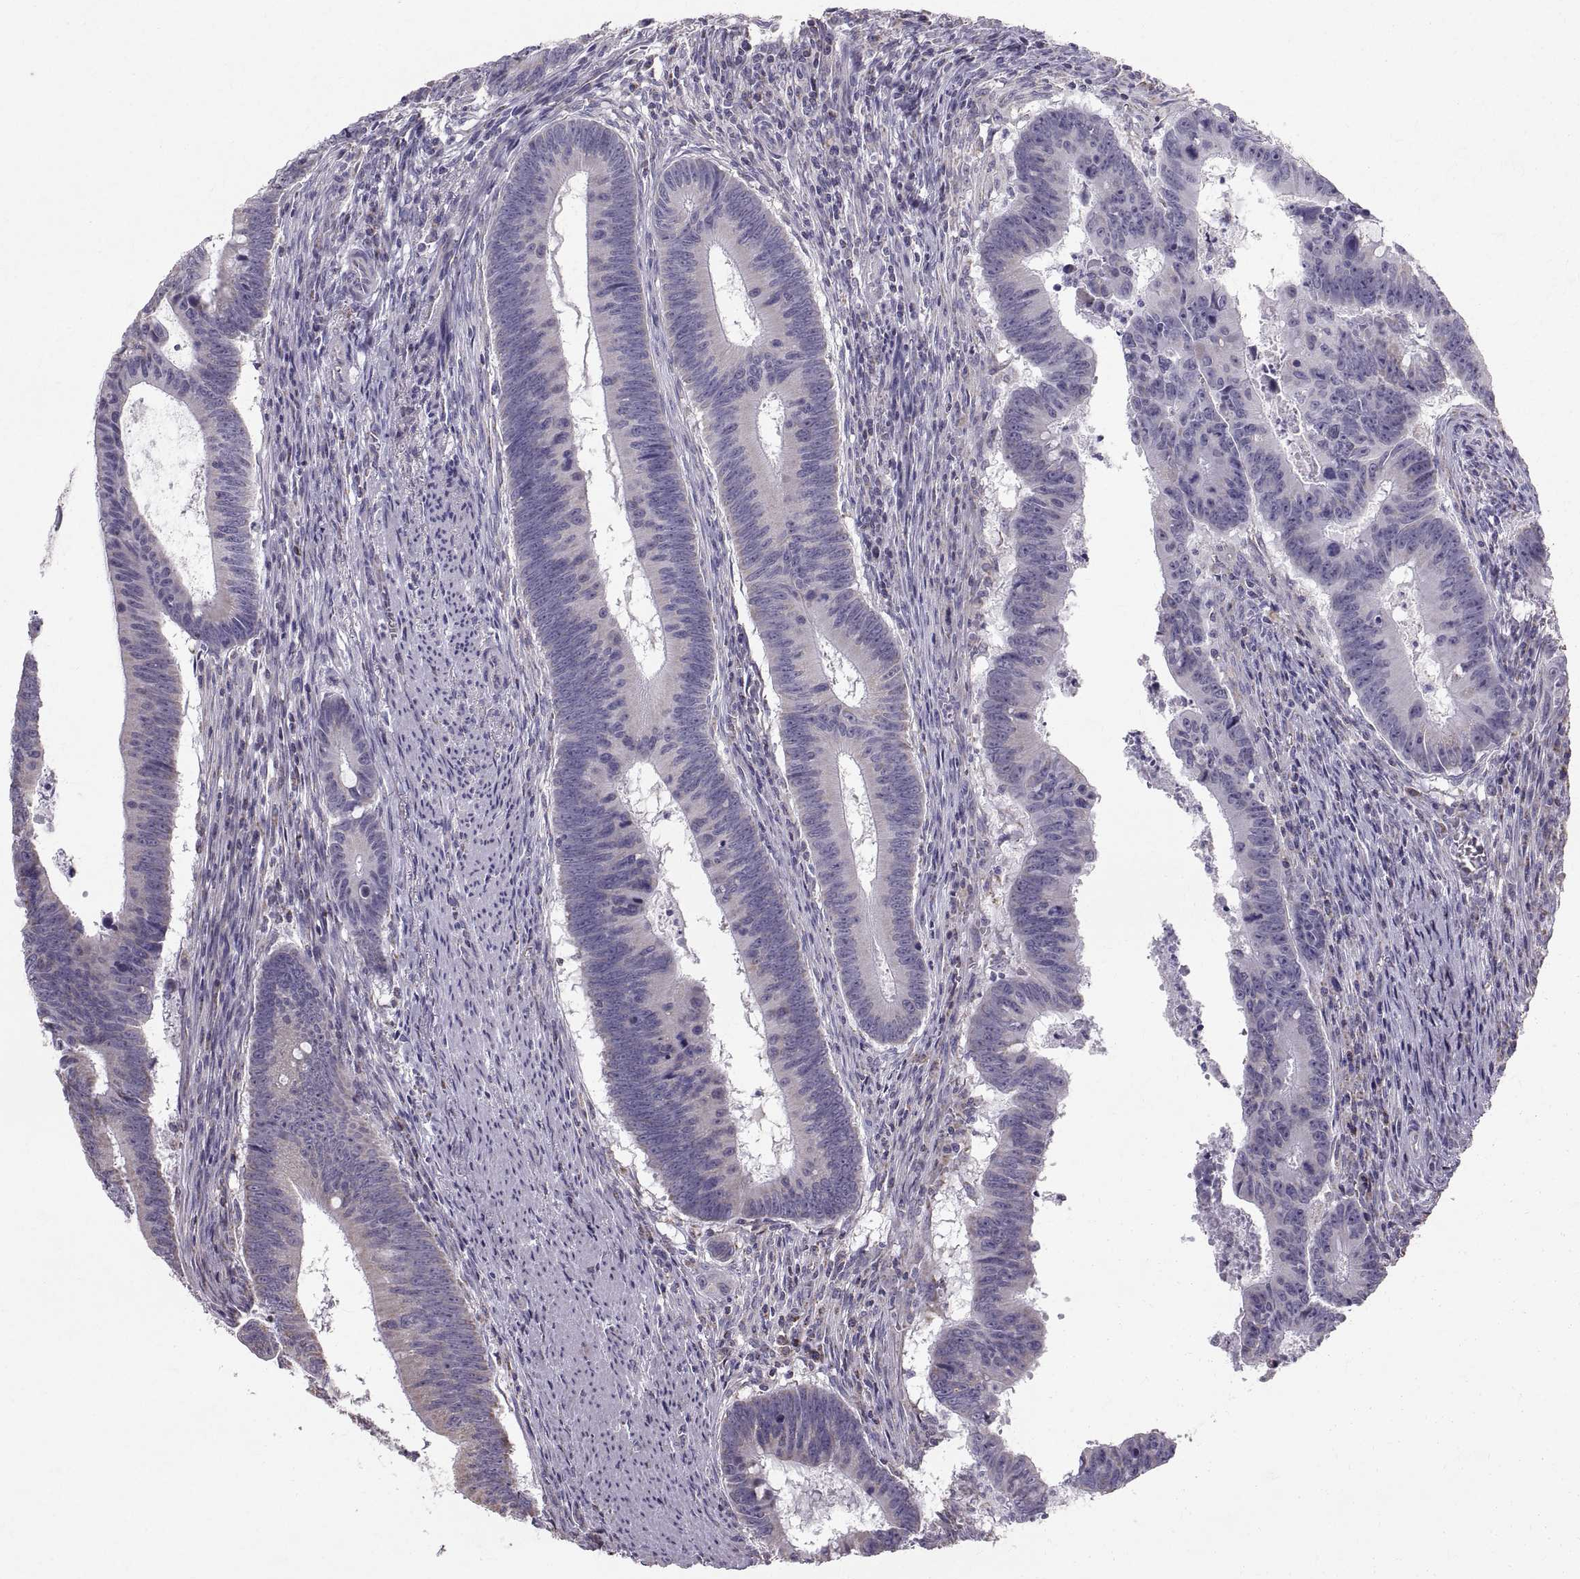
{"staining": {"intensity": "negative", "quantity": "none", "location": "none"}, "tissue": "colorectal cancer", "cell_type": "Tumor cells", "image_type": "cancer", "snomed": [{"axis": "morphology", "description": "Adenocarcinoma, NOS"}, {"axis": "topography", "description": "Colon"}], "caption": "Immunohistochemistry photomicrograph of neoplastic tissue: adenocarcinoma (colorectal) stained with DAB (3,3'-diaminobenzidine) reveals no significant protein positivity in tumor cells.", "gene": "STMND1", "patient": {"sex": "female", "age": 87}}